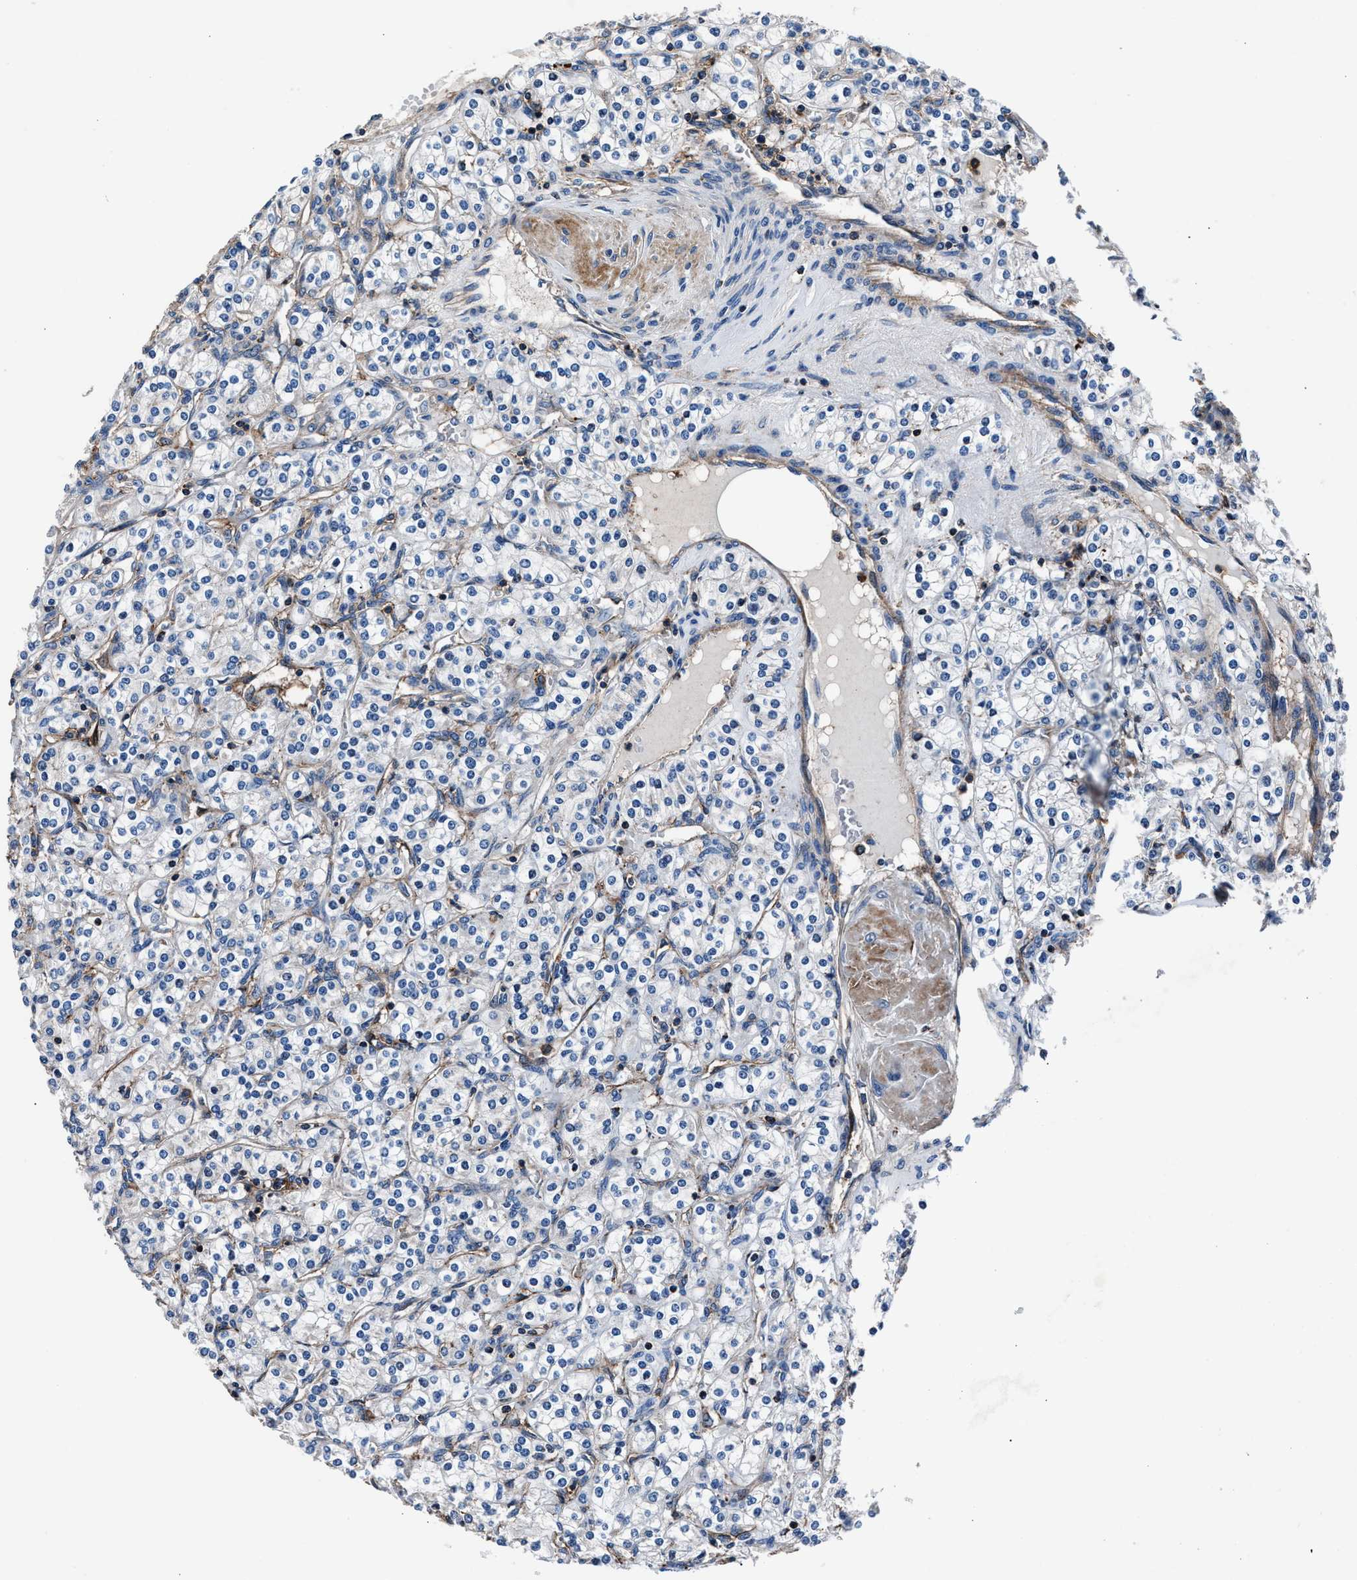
{"staining": {"intensity": "negative", "quantity": "none", "location": "none"}, "tissue": "renal cancer", "cell_type": "Tumor cells", "image_type": "cancer", "snomed": [{"axis": "morphology", "description": "Adenocarcinoma, NOS"}, {"axis": "topography", "description": "Kidney"}], "caption": "This micrograph is of adenocarcinoma (renal) stained with IHC to label a protein in brown with the nuclei are counter-stained blue. There is no positivity in tumor cells. (Immunohistochemistry (ihc), brightfield microscopy, high magnification).", "gene": "MFSD11", "patient": {"sex": "male", "age": 77}}